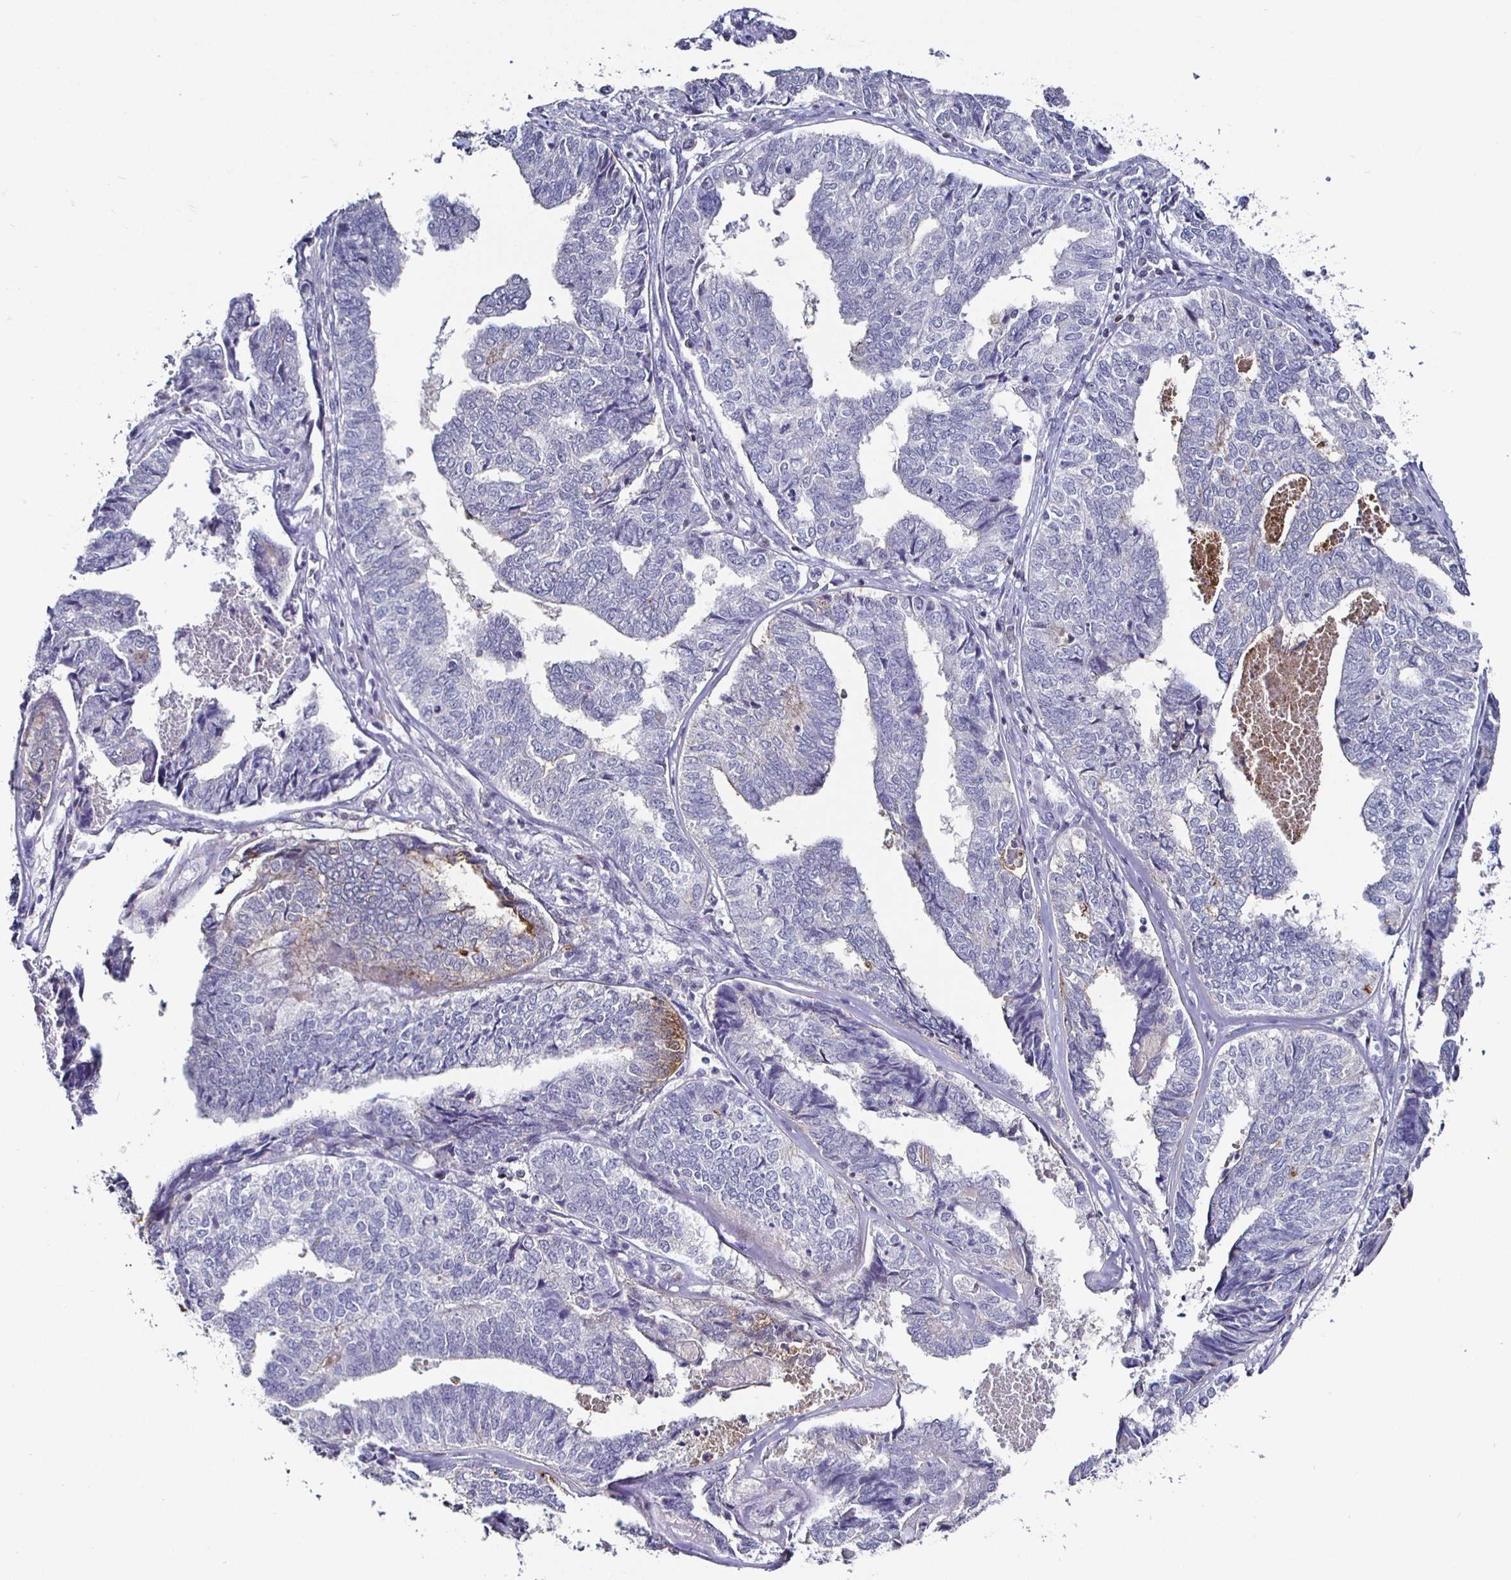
{"staining": {"intensity": "negative", "quantity": "none", "location": "none"}, "tissue": "endometrial cancer", "cell_type": "Tumor cells", "image_type": "cancer", "snomed": [{"axis": "morphology", "description": "Adenocarcinoma, NOS"}, {"axis": "topography", "description": "Endometrium"}], "caption": "Human endometrial cancer (adenocarcinoma) stained for a protein using immunohistochemistry (IHC) exhibits no expression in tumor cells.", "gene": "RUNX2", "patient": {"sex": "female", "age": 73}}